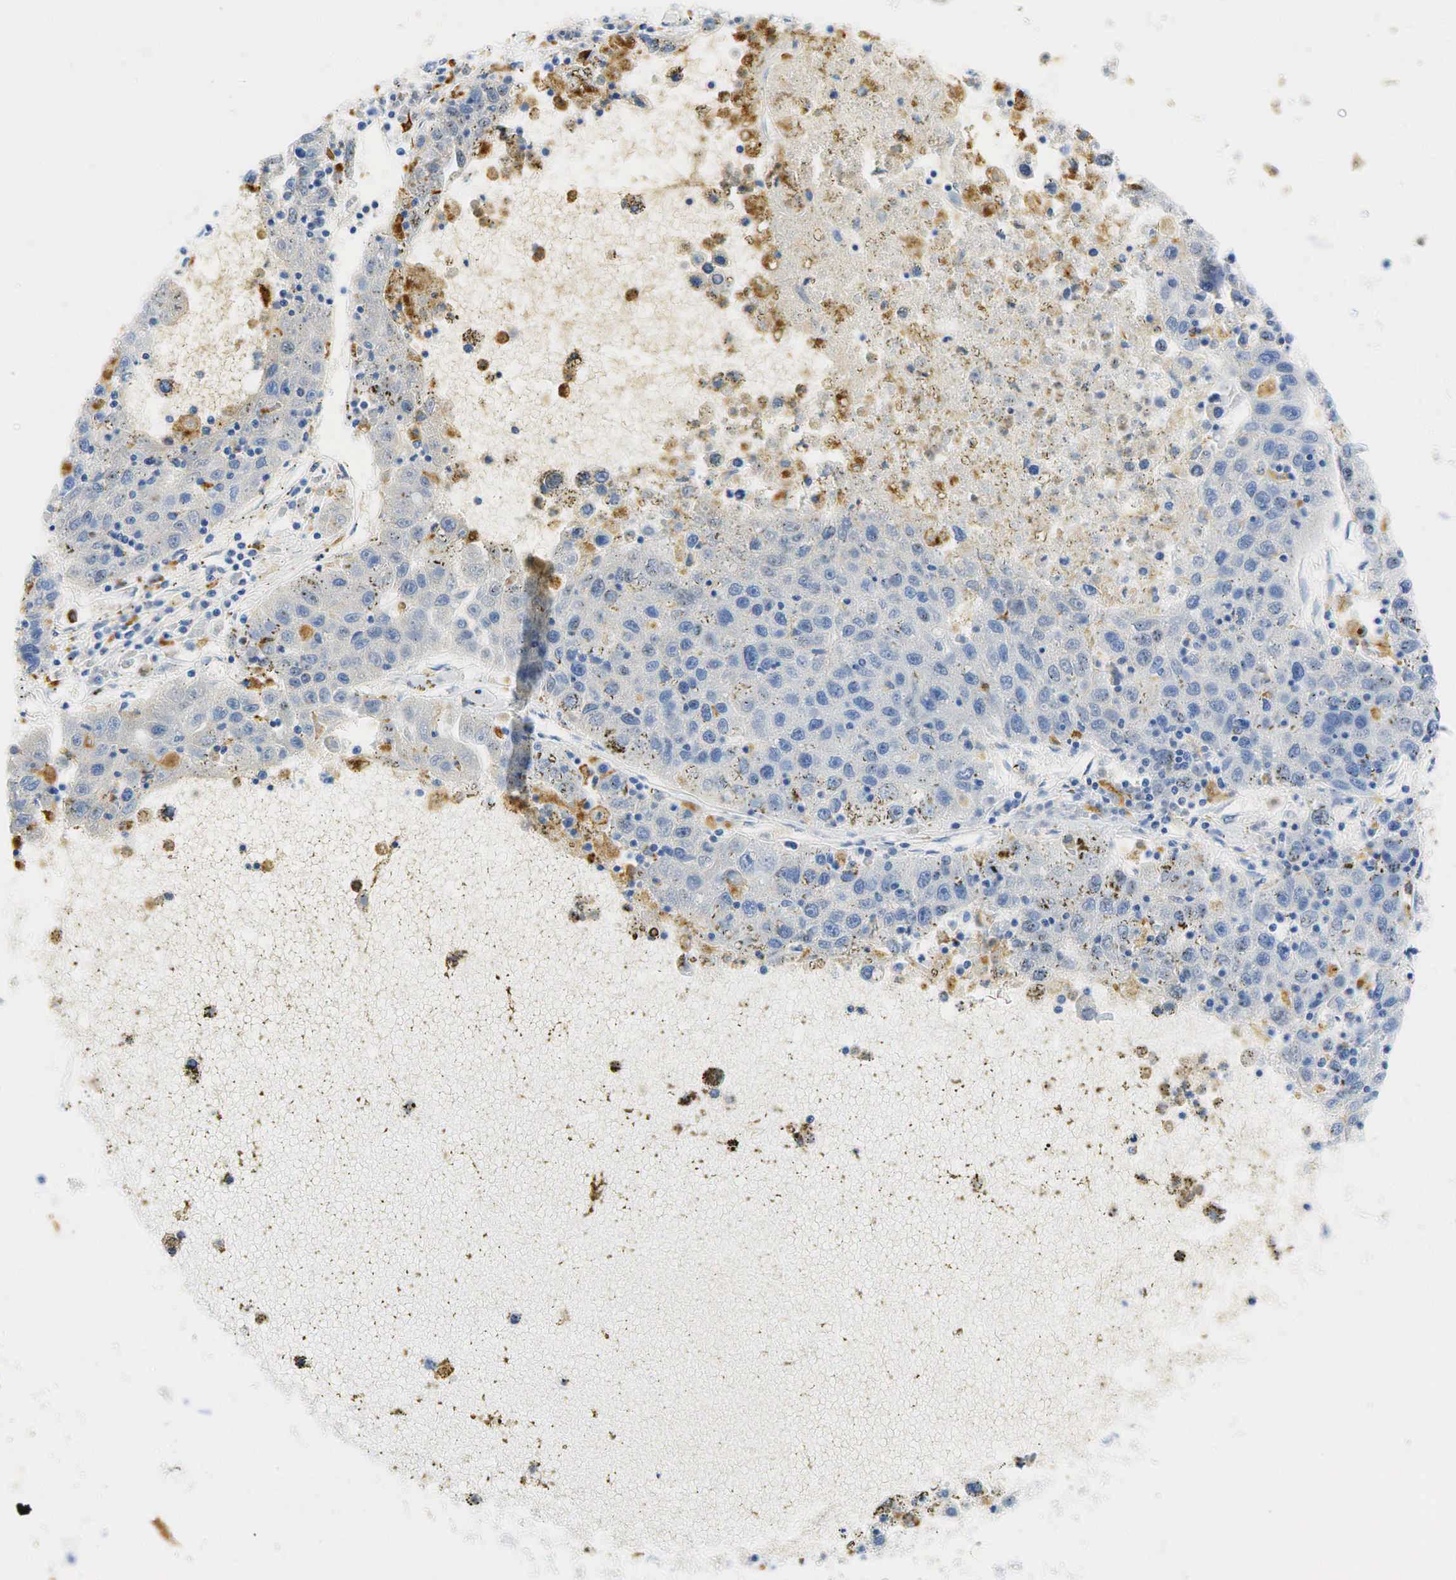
{"staining": {"intensity": "negative", "quantity": "none", "location": "none"}, "tissue": "liver cancer", "cell_type": "Tumor cells", "image_type": "cancer", "snomed": [{"axis": "morphology", "description": "Carcinoma, Hepatocellular, NOS"}, {"axis": "topography", "description": "Liver"}], "caption": "The immunohistochemistry (IHC) photomicrograph has no significant expression in tumor cells of liver hepatocellular carcinoma tissue.", "gene": "CD68", "patient": {"sex": "male", "age": 49}}